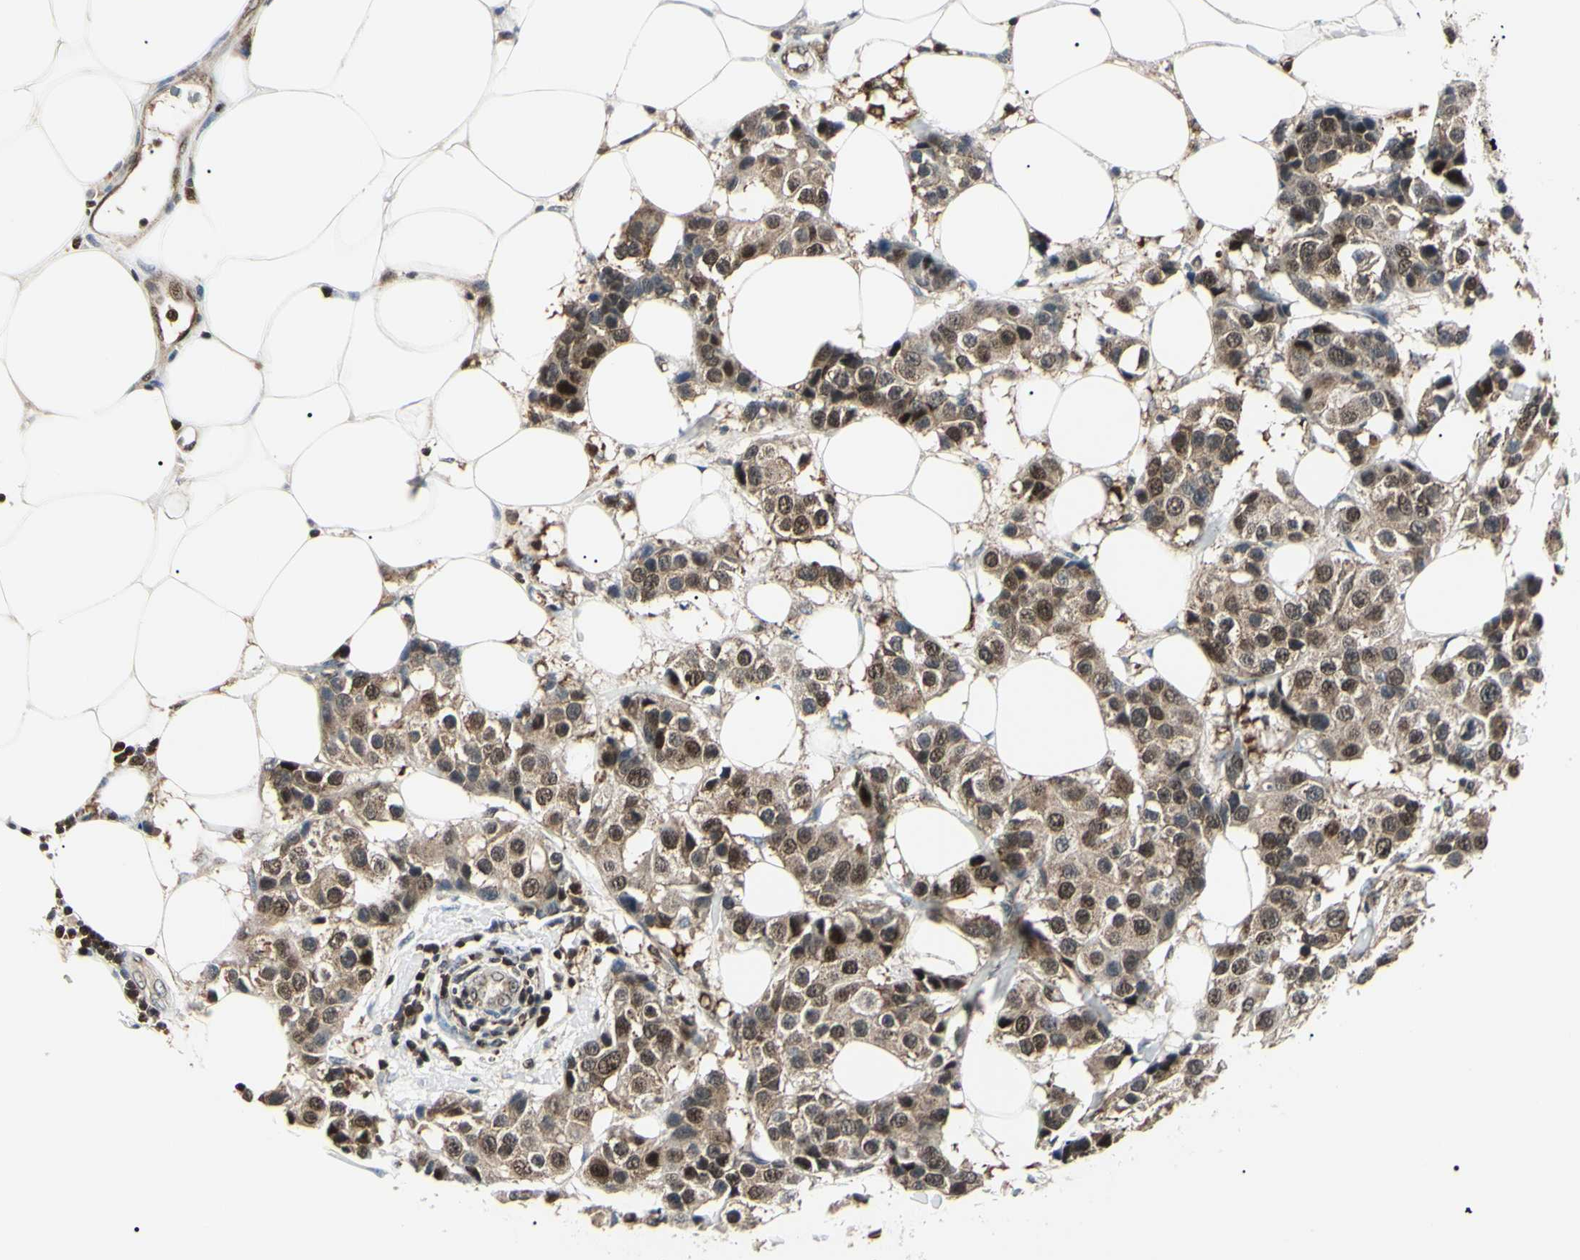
{"staining": {"intensity": "moderate", "quantity": ">75%", "location": "cytoplasmic/membranous,nuclear"}, "tissue": "breast cancer", "cell_type": "Tumor cells", "image_type": "cancer", "snomed": [{"axis": "morphology", "description": "Normal tissue, NOS"}, {"axis": "morphology", "description": "Duct carcinoma"}, {"axis": "topography", "description": "Breast"}], "caption": "Human breast cancer (invasive ductal carcinoma) stained for a protein (brown) displays moderate cytoplasmic/membranous and nuclear positive staining in about >75% of tumor cells.", "gene": "PGK1", "patient": {"sex": "female", "age": 39}}